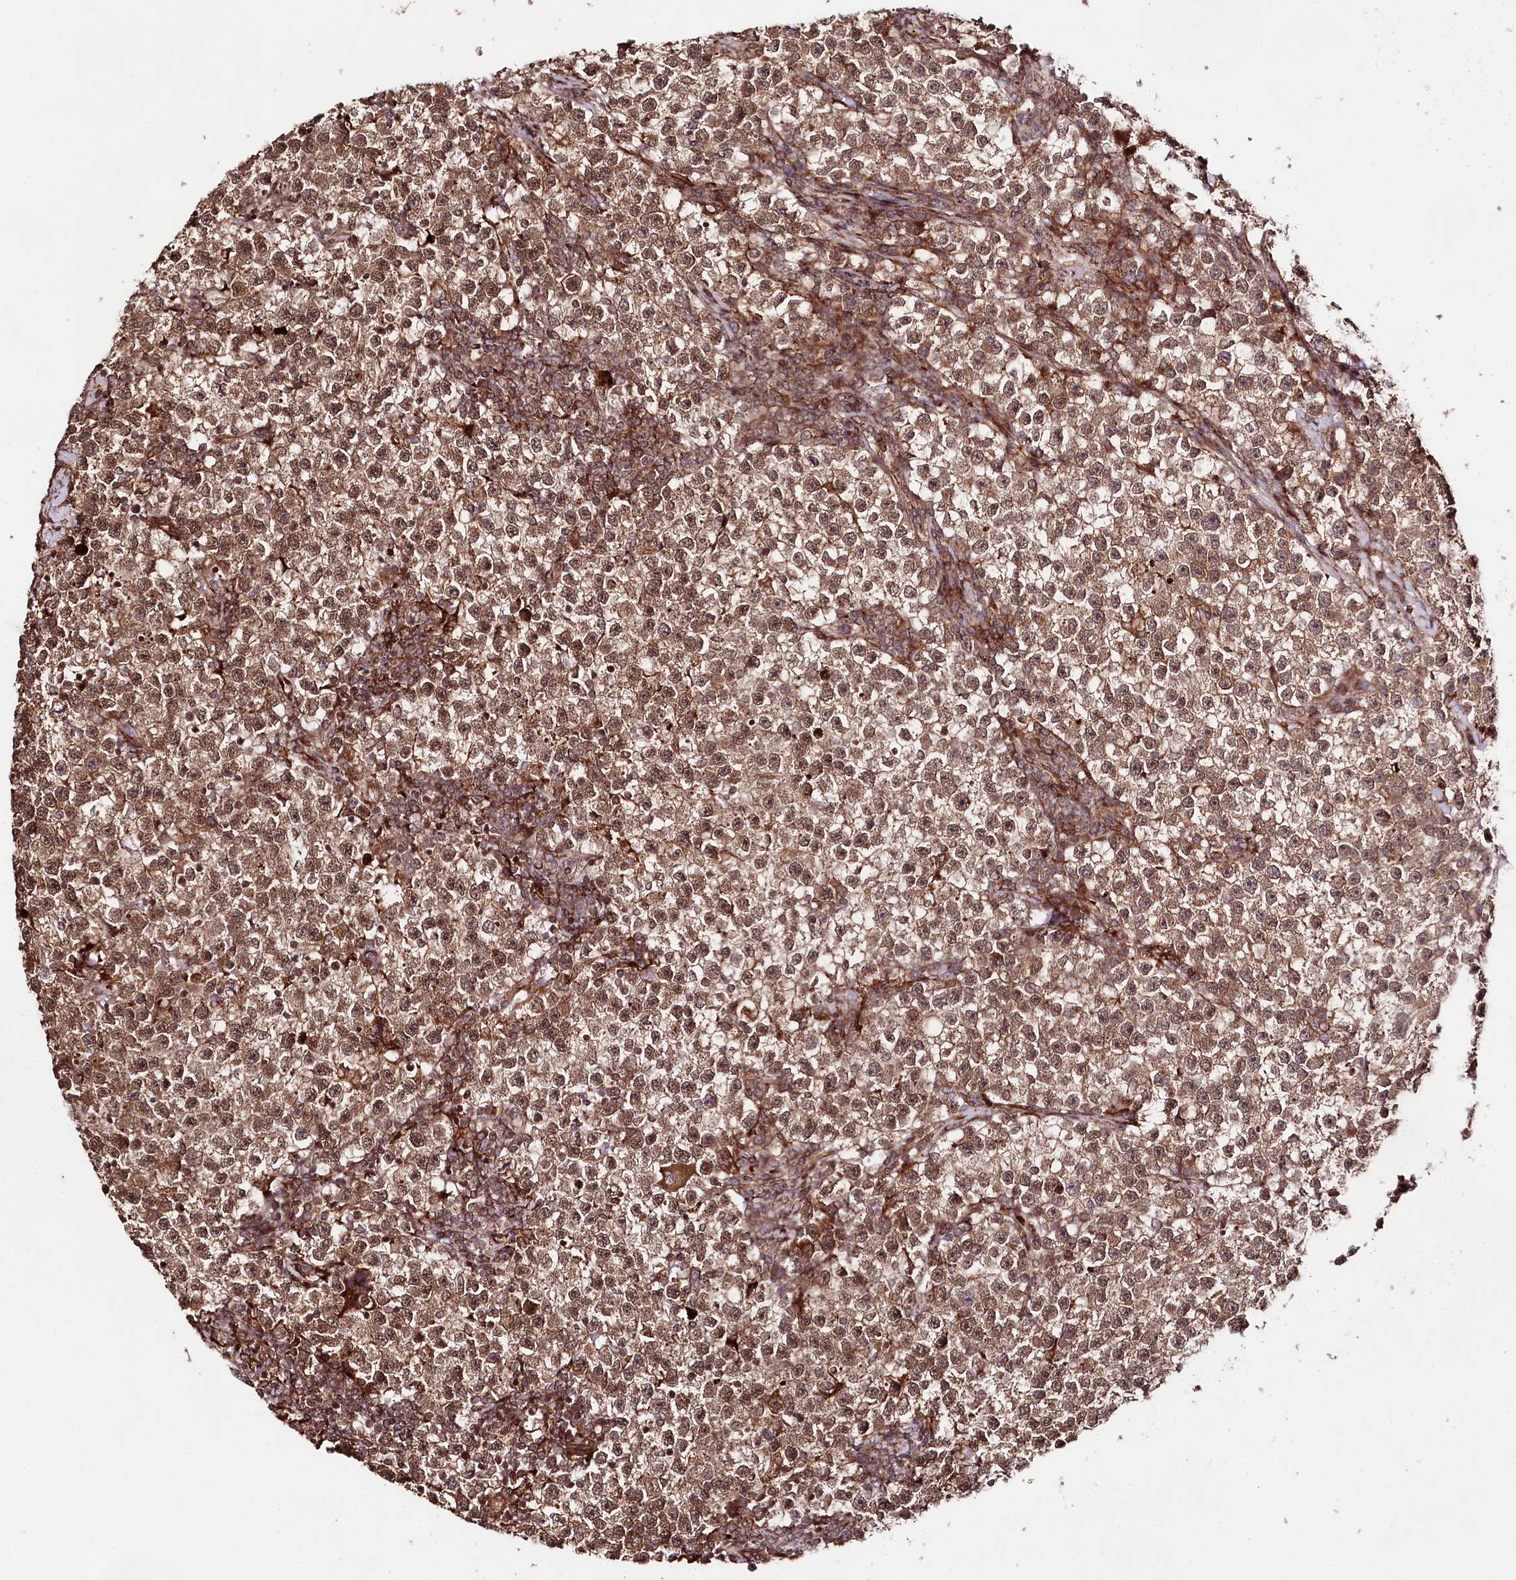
{"staining": {"intensity": "moderate", "quantity": ">75%", "location": "cytoplasmic/membranous,nuclear"}, "tissue": "testis cancer", "cell_type": "Tumor cells", "image_type": "cancer", "snomed": [{"axis": "morphology", "description": "Seminoma, NOS"}, {"axis": "topography", "description": "Testis"}], "caption": "Moderate cytoplasmic/membranous and nuclear expression is appreciated in about >75% of tumor cells in testis seminoma.", "gene": "PHLDB1", "patient": {"sex": "male", "age": 22}}